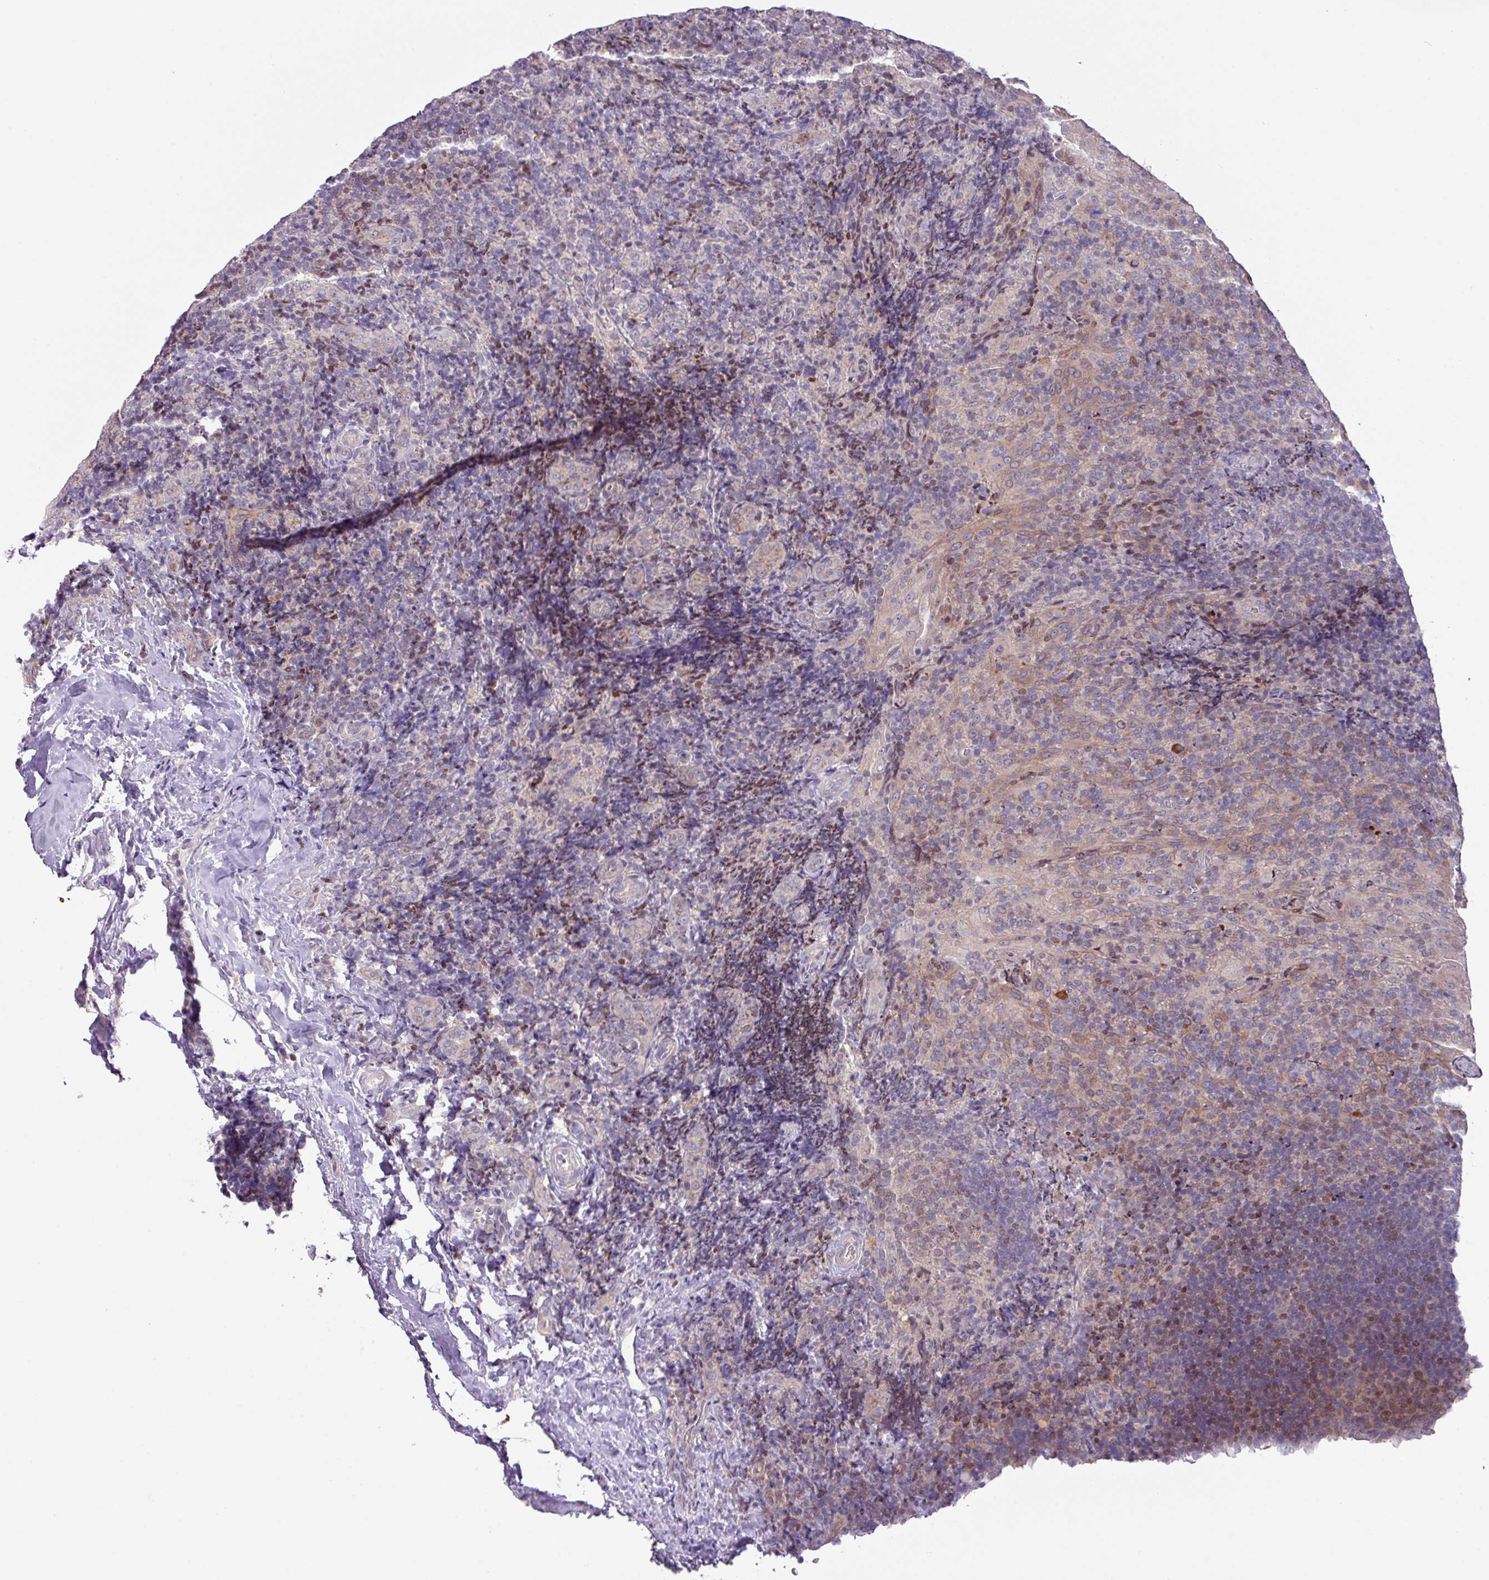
{"staining": {"intensity": "moderate", "quantity": ">75%", "location": "cytoplasmic/membranous,nuclear"}, "tissue": "tonsil", "cell_type": "Germinal center cells", "image_type": "normal", "snomed": [{"axis": "morphology", "description": "Normal tissue, NOS"}, {"axis": "topography", "description": "Tonsil"}], "caption": "Immunohistochemistry (IHC) of benign tonsil demonstrates medium levels of moderate cytoplasmic/membranous,nuclear expression in approximately >75% of germinal center cells. (Stains: DAB in brown, nuclei in blue, Microscopy: brightfield microscopy at high magnification).", "gene": "ZNF394", "patient": {"sex": "male", "age": 17}}